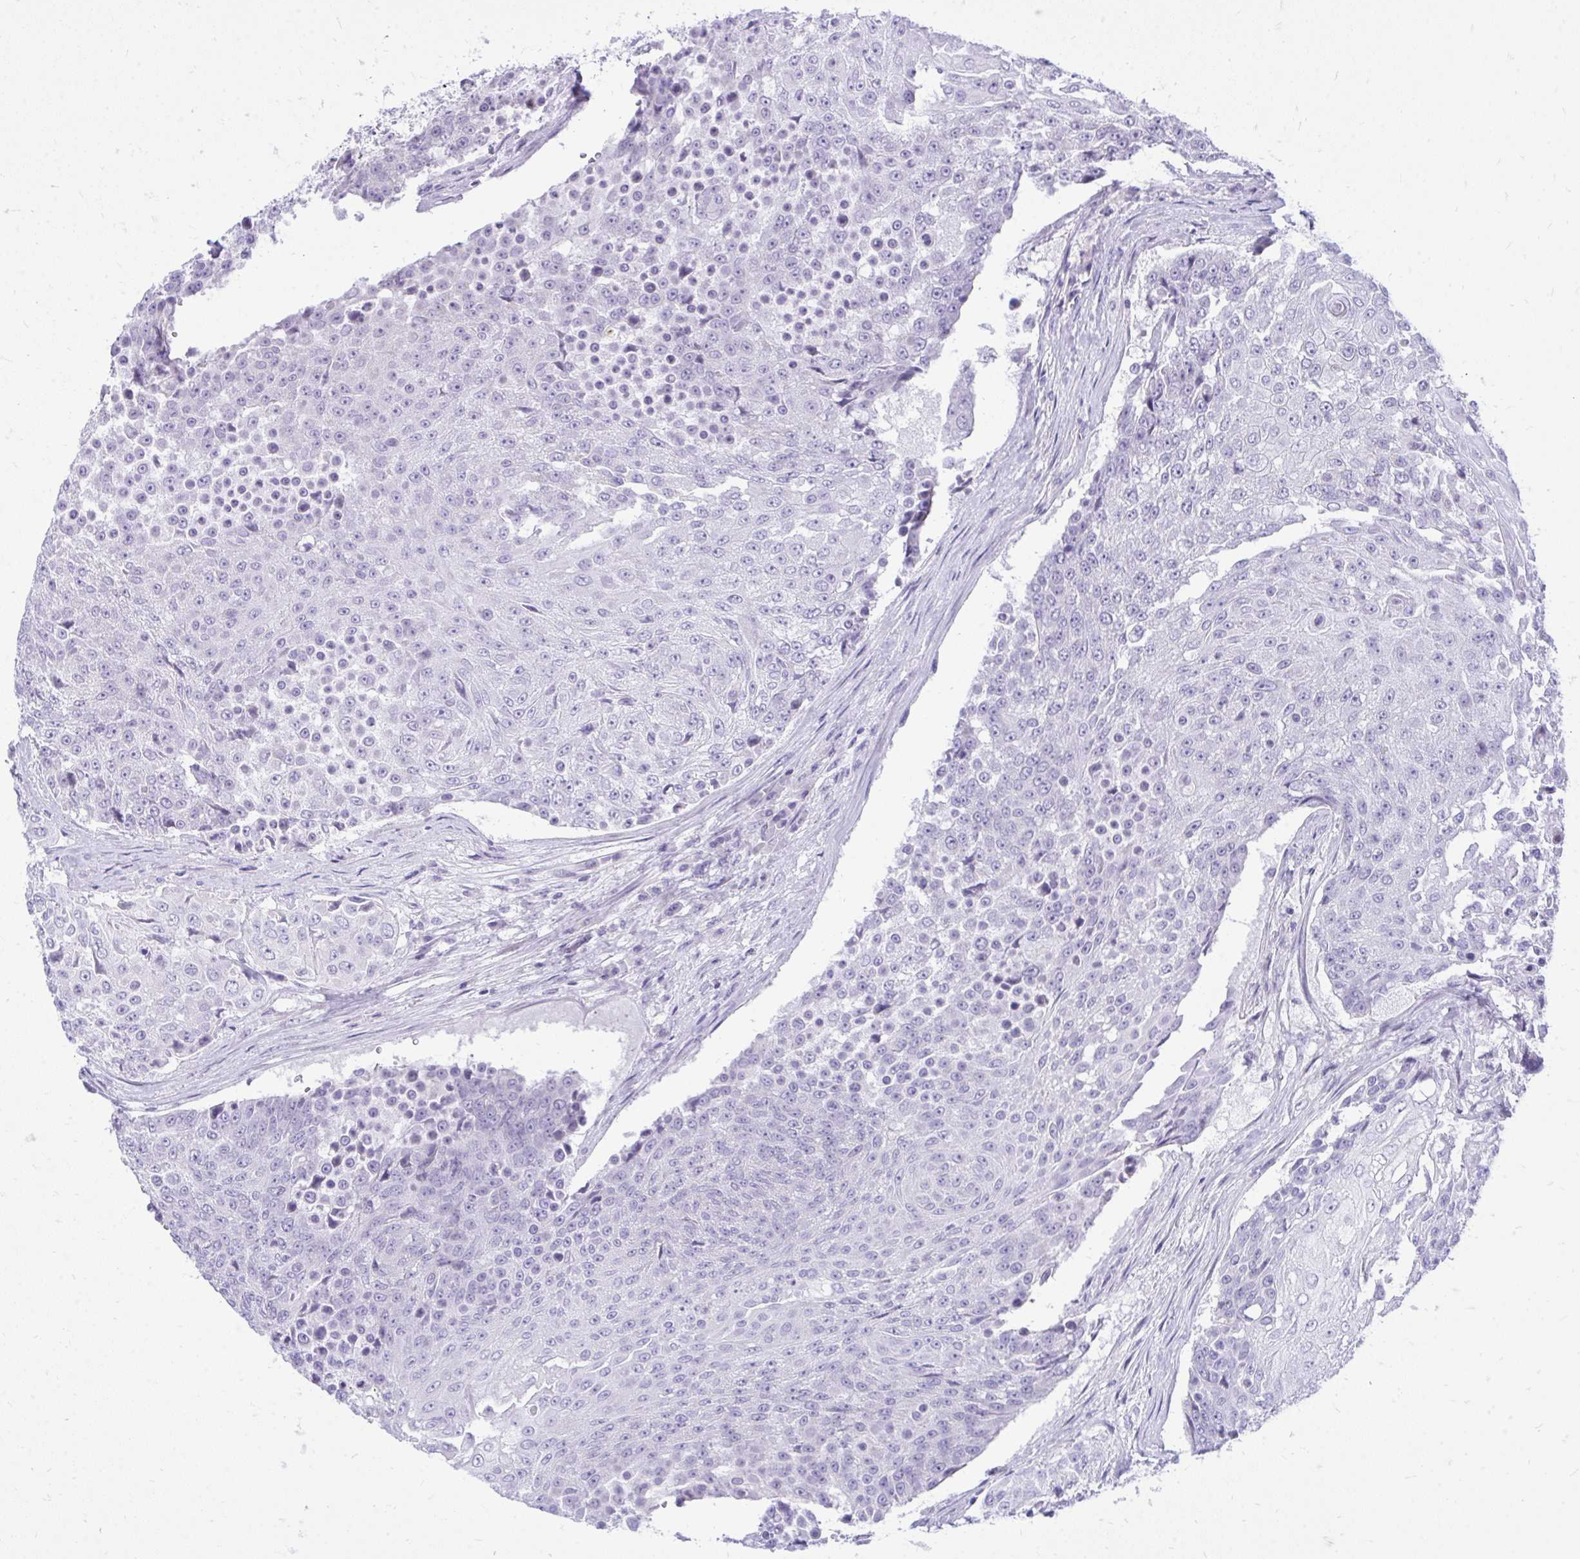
{"staining": {"intensity": "negative", "quantity": "none", "location": "none"}, "tissue": "urothelial cancer", "cell_type": "Tumor cells", "image_type": "cancer", "snomed": [{"axis": "morphology", "description": "Urothelial carcinoma, High grade"}, {"axis": "topography", "description": "Urinary bladder"}], "caption": "Protein analysis of urothelial carcinoma (high-grade) shows no significant expression in tumor cells.", "gene": "GABRA1", "patient": {"sex": "female", "age": 63}}